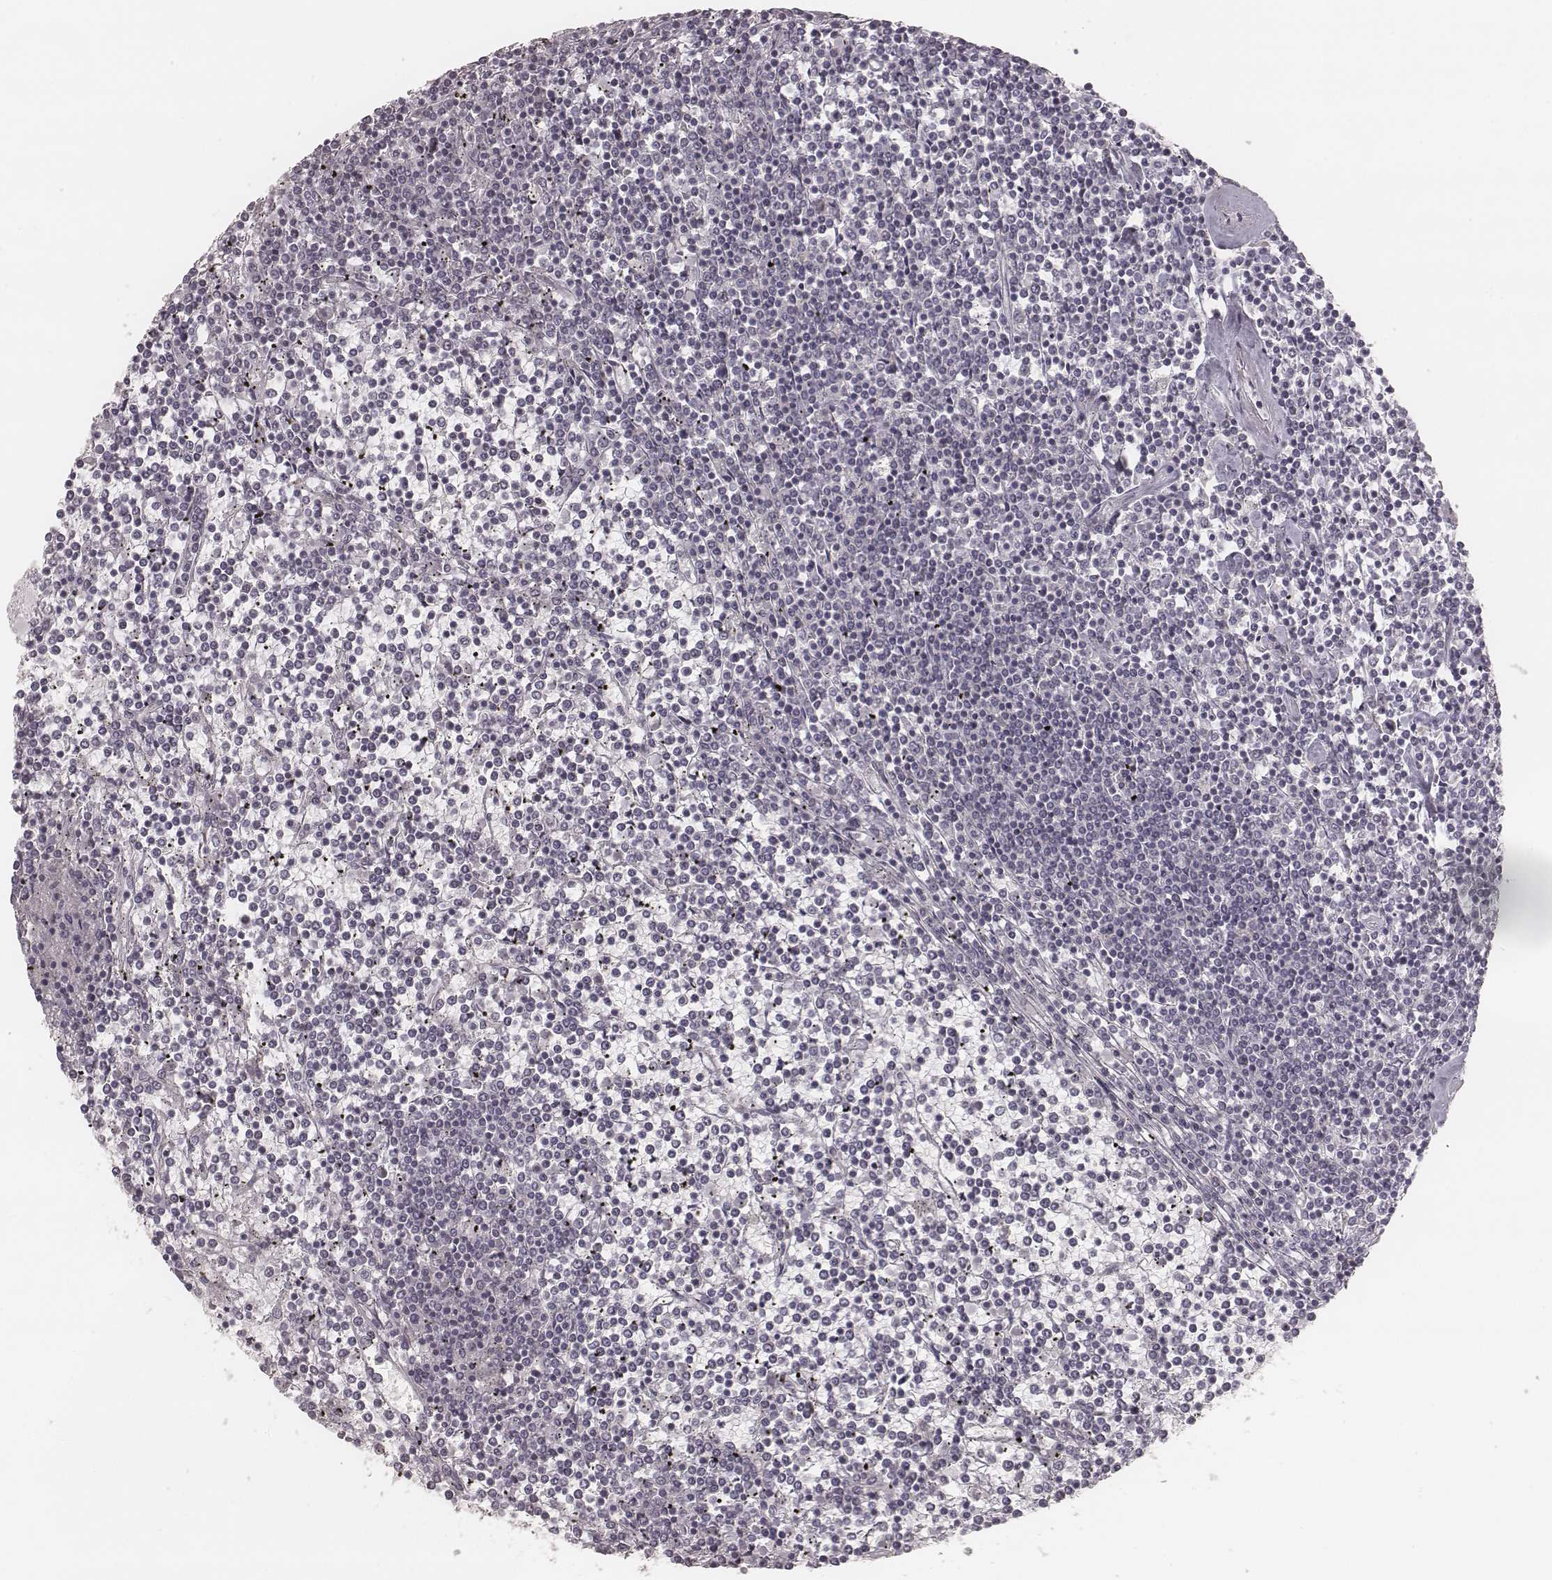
{"staining": {"intensity": "negative", "quantity": "none", "location": "none"}, "tissue": "lymphoma", "cell_type": "Tumor cells", "image_type": "cancer", "snomed": [{"axis": "morphology", "description": "Malignant lymphoma, non-Hodgkin's type, Low grade"}, {"axis": "topography", "description": "Spleen"}], "caption": "High magnification brightfield microscopy of low-grade malignant lymphoma, non-Hodgkin's type stained with DAB (3,3'-diaminobenzidine) (brown) and counterstained with hematoxylin (blue): tumor cells show no significant staining. The staining was performed using DAB (3,3'-diaminobenzidine) to visualize the protein expression in brown, while the nuclei were stained in blue with hematoxylin (Magnification: 20x).", "gene": "ACACB", "patient": {"sex": "female", "age": 19}}